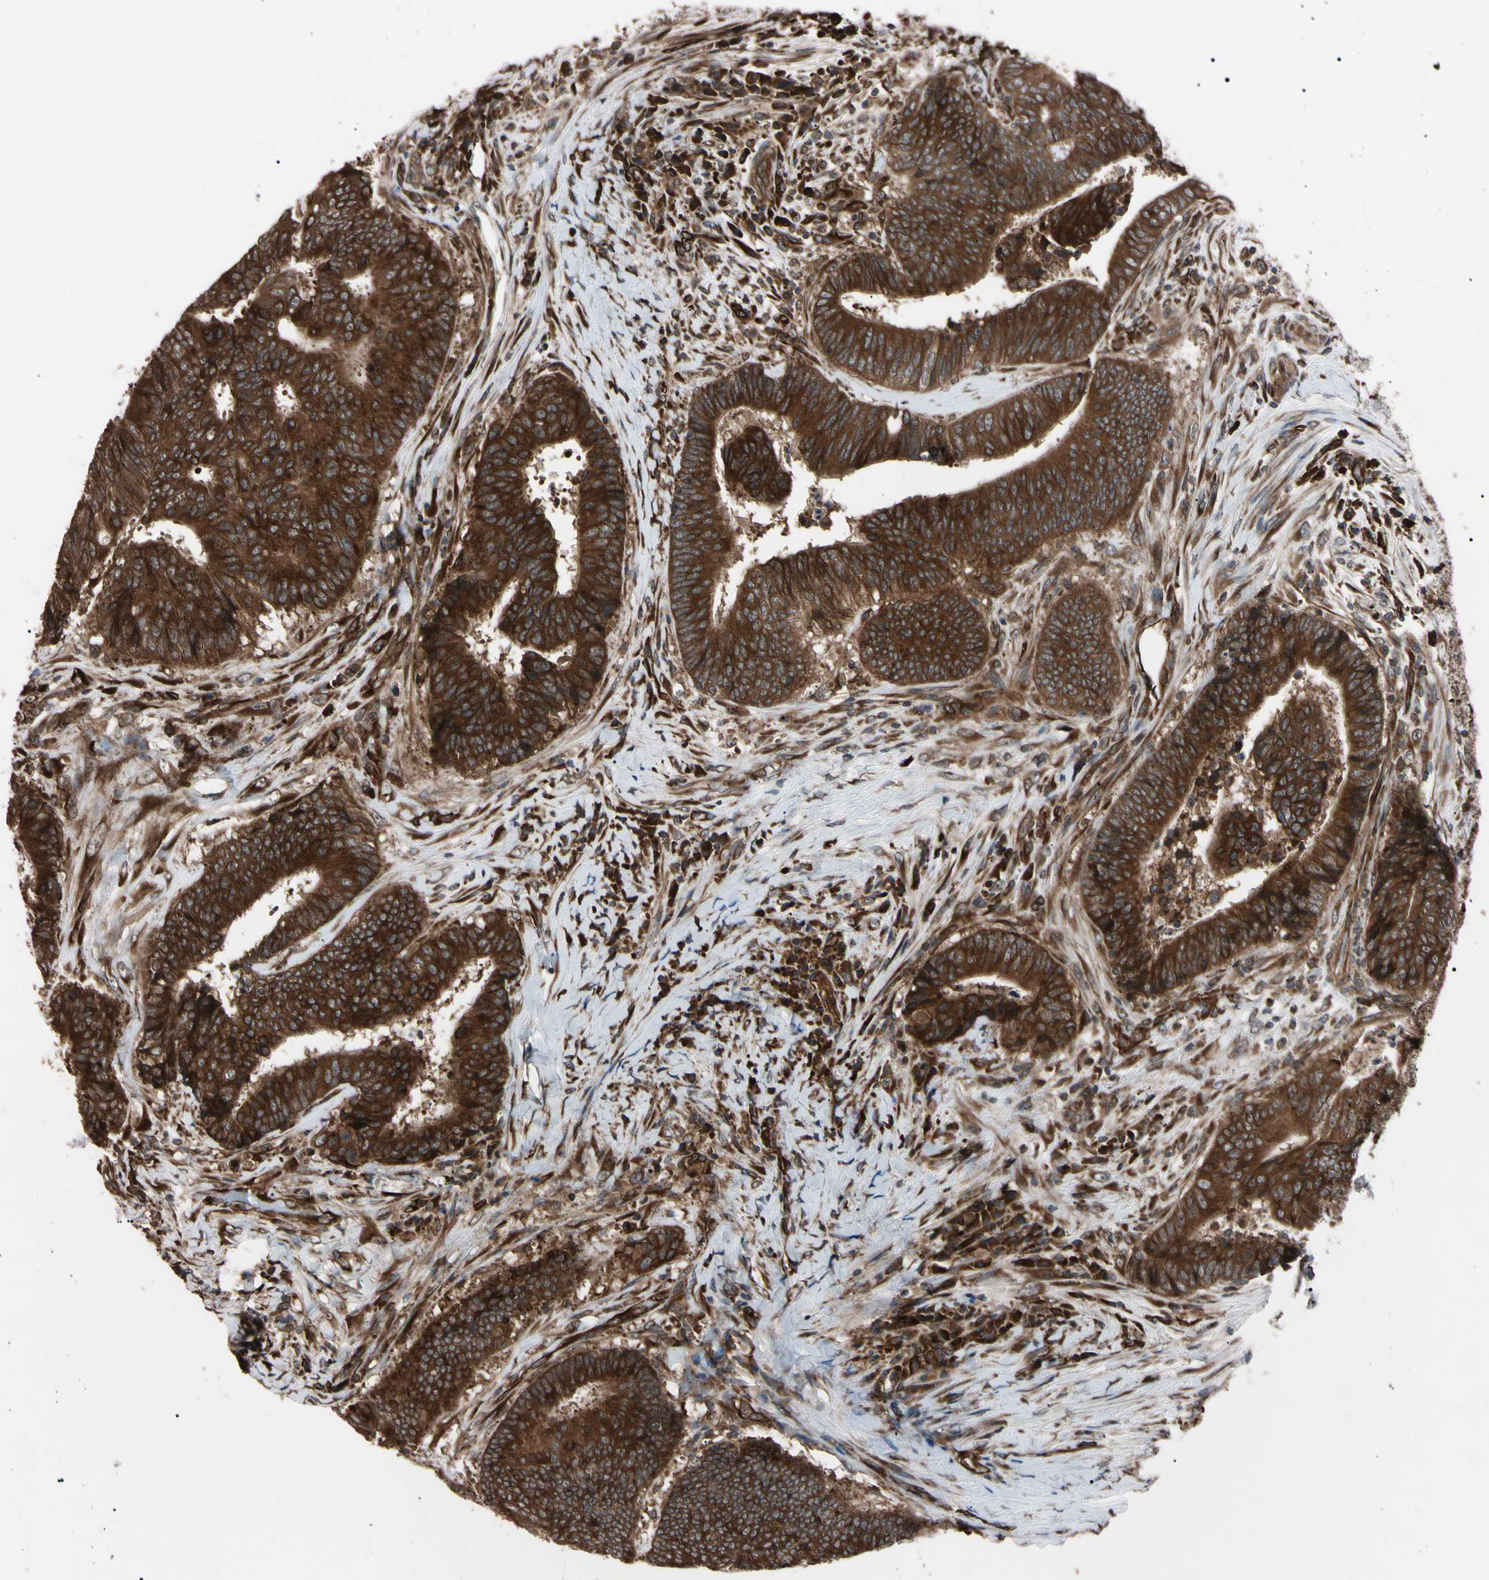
{"staining": {"intensity": "strong", "quantity": ">75%", "location": "cytoplasmic/membranous"}, "tissue": "colorectal cancer", "cell_type": "Tumor cells", "image_type": "cancer", "snomed": [{"axis": "morphology", "description": "Adenocarcinoma, NOS"}, {"axis": "topography", "description": "Rectum"}], "caption": "A histopathology image of colorectal cancer stained for a protein reveals strong cytoplasmic/membranous brown staining in tumor cells. (brown staining indicates protein expression, while blue staining denotes nuclei).", "gene": "GUCY1B1", "patient": {"sex": "male", "age": 72}}